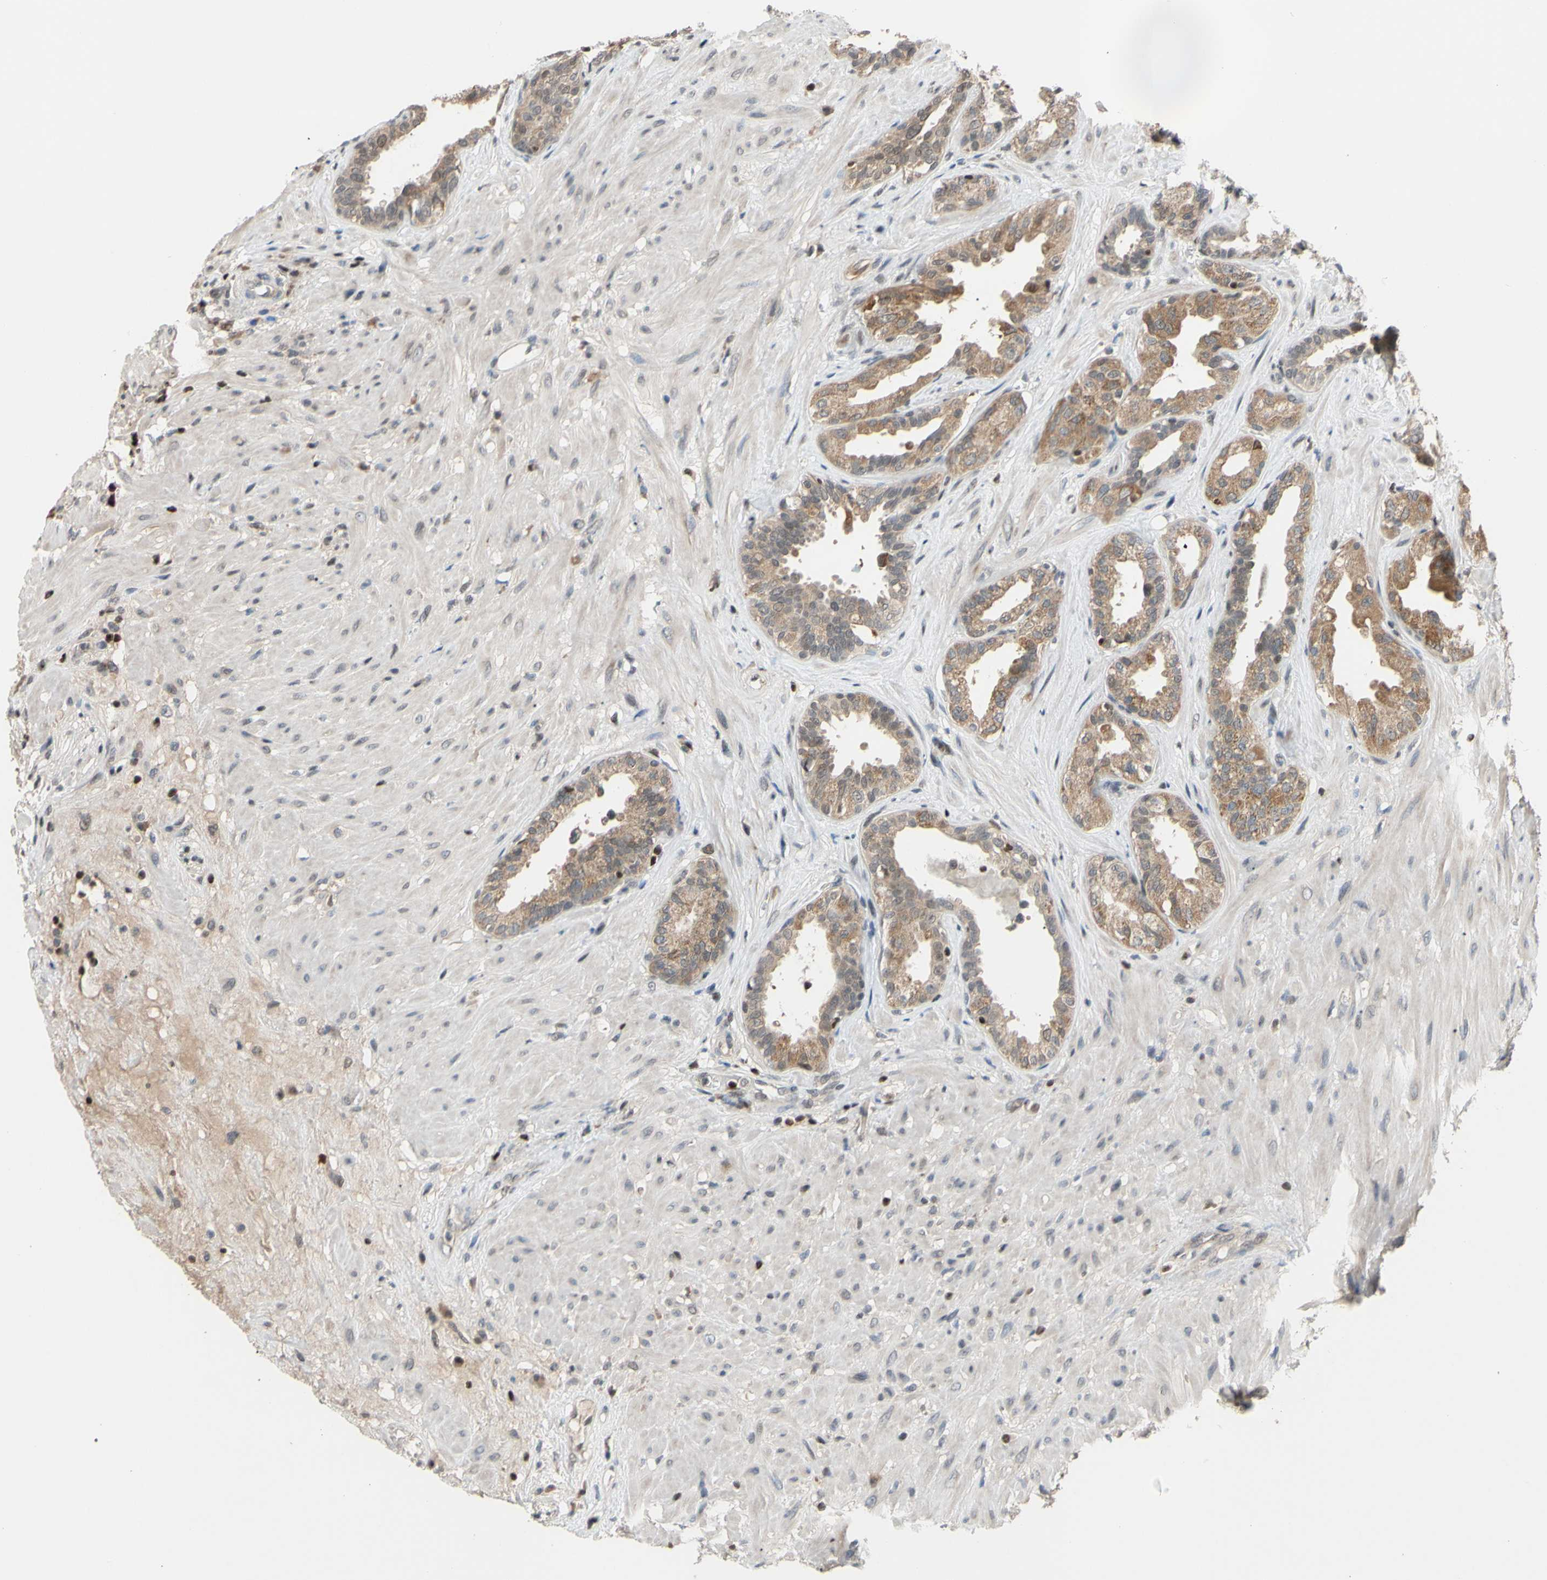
{"staining": {"intensity": "moderate", "quantity": ">75%", "location": "cytoplasmic/membranous"}, "tissue": "seminal vesicle", "cell_type": "Glandular cells", "image_type": "normal", "snomed": [{"axis": "morphology", "description": "Normal tissue, NOS"}, {"axis": "topography", "description": "Seminal veicle"}], "caption": "There is medium levels of moderate cytoplasmic/membranous positivity in glandular cells of benign seminal vesicle, as demonstrated by immunohistochemical staining (brown color).", "gene": "SP4", "patient": {"sex": "male", "age": 61}}